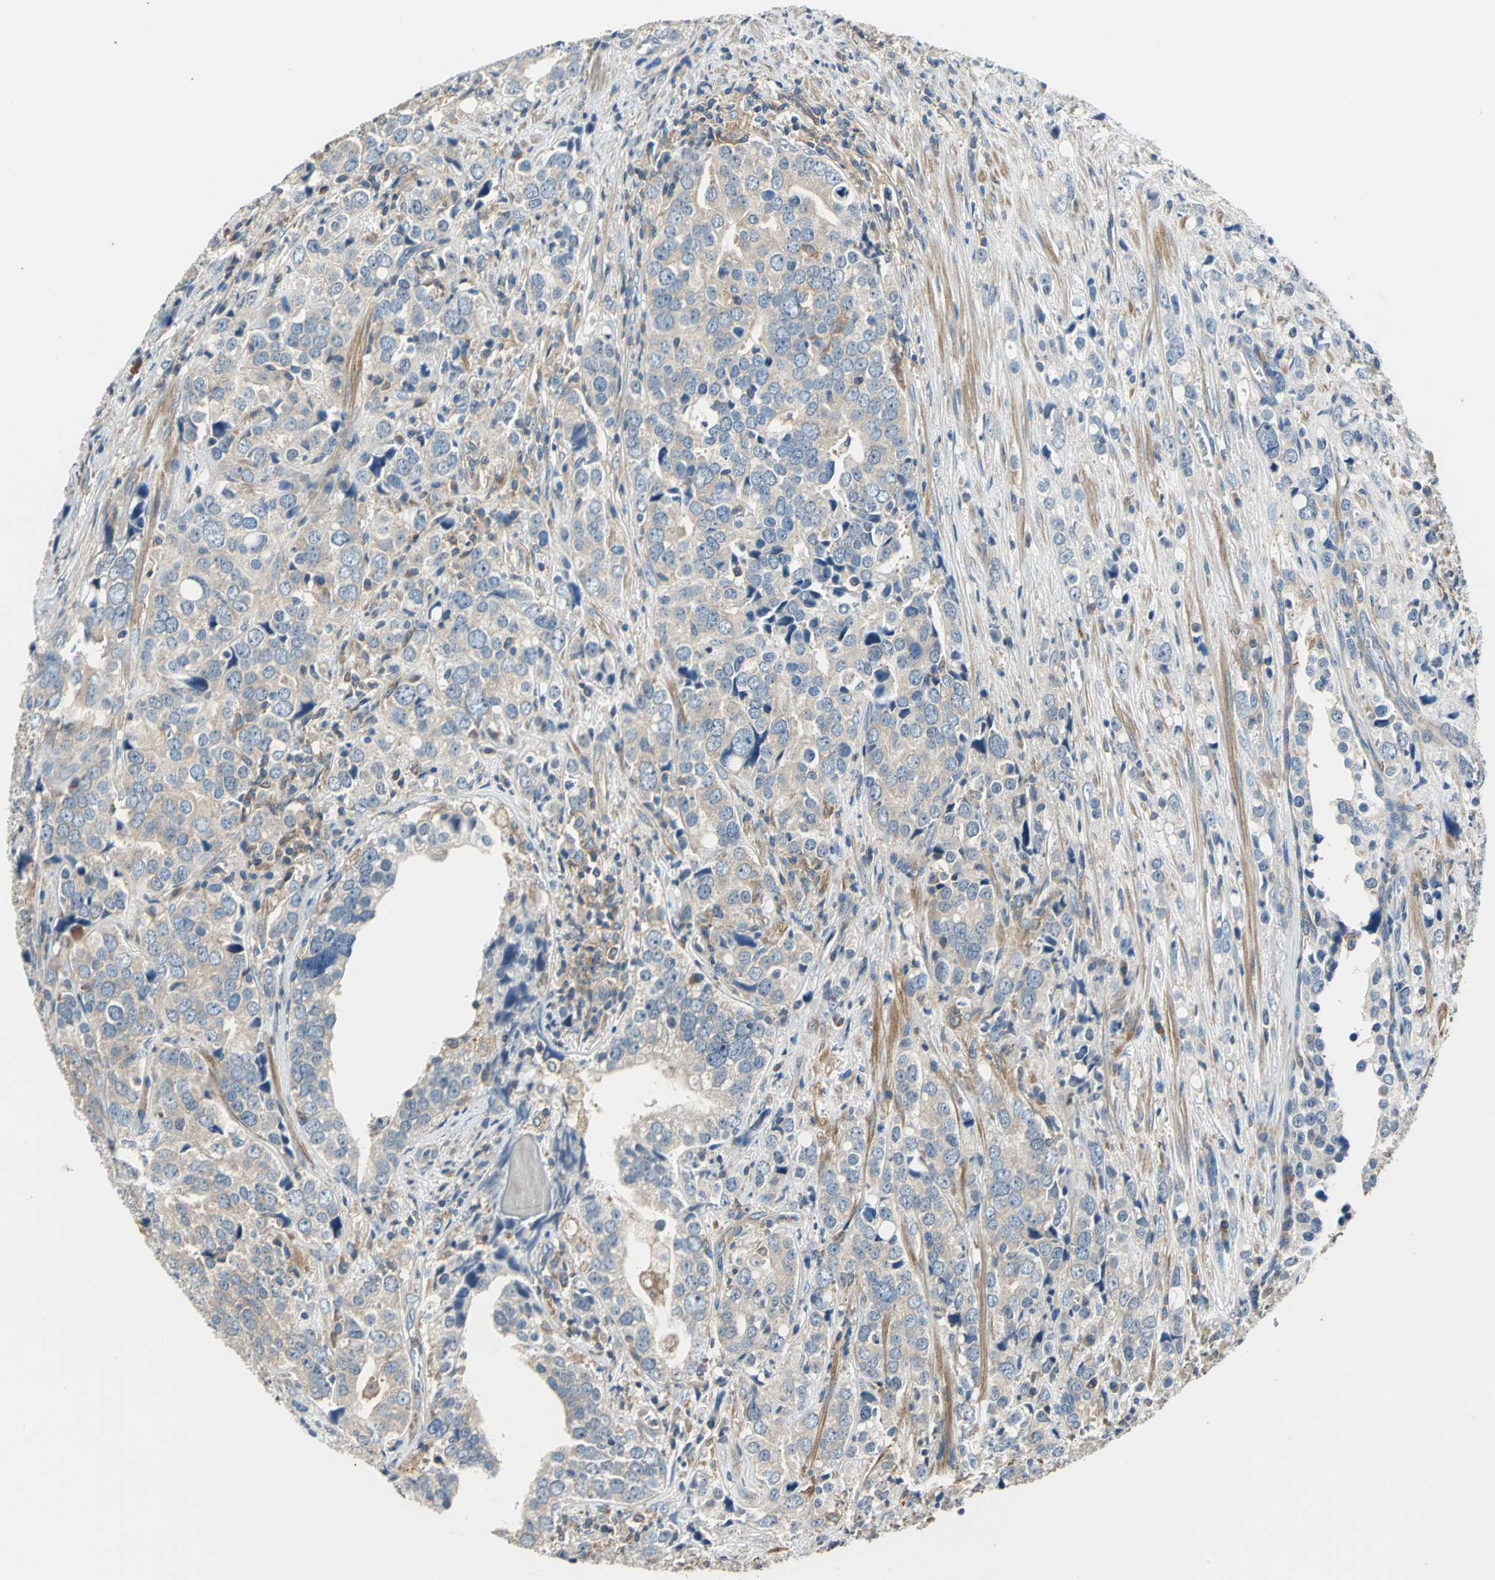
{"staining": {"intensity": "weak", "quantity": "25%-75%", "location": "cytoplasmic/membranous"}, "tissue": "prostate cancer", "cell_type": "Tumor cells", "image_type": "cancer", "snomed": [{"axis": "morphology", "description": "Adenocarcinoma, High grade"}, {"axis": "topography", "description": "Prostate"}], "caption": "This image reveals prostate cancer stained with immunohistochemistry (IHC) to label a protein in brown. The cytoplasmic/membranous of tumor cells show weak positivity for the protein. Nuclei are counter-stained blue.", "gene": "DDX3Y", "patient": {"sex": "male", "age": 71}}